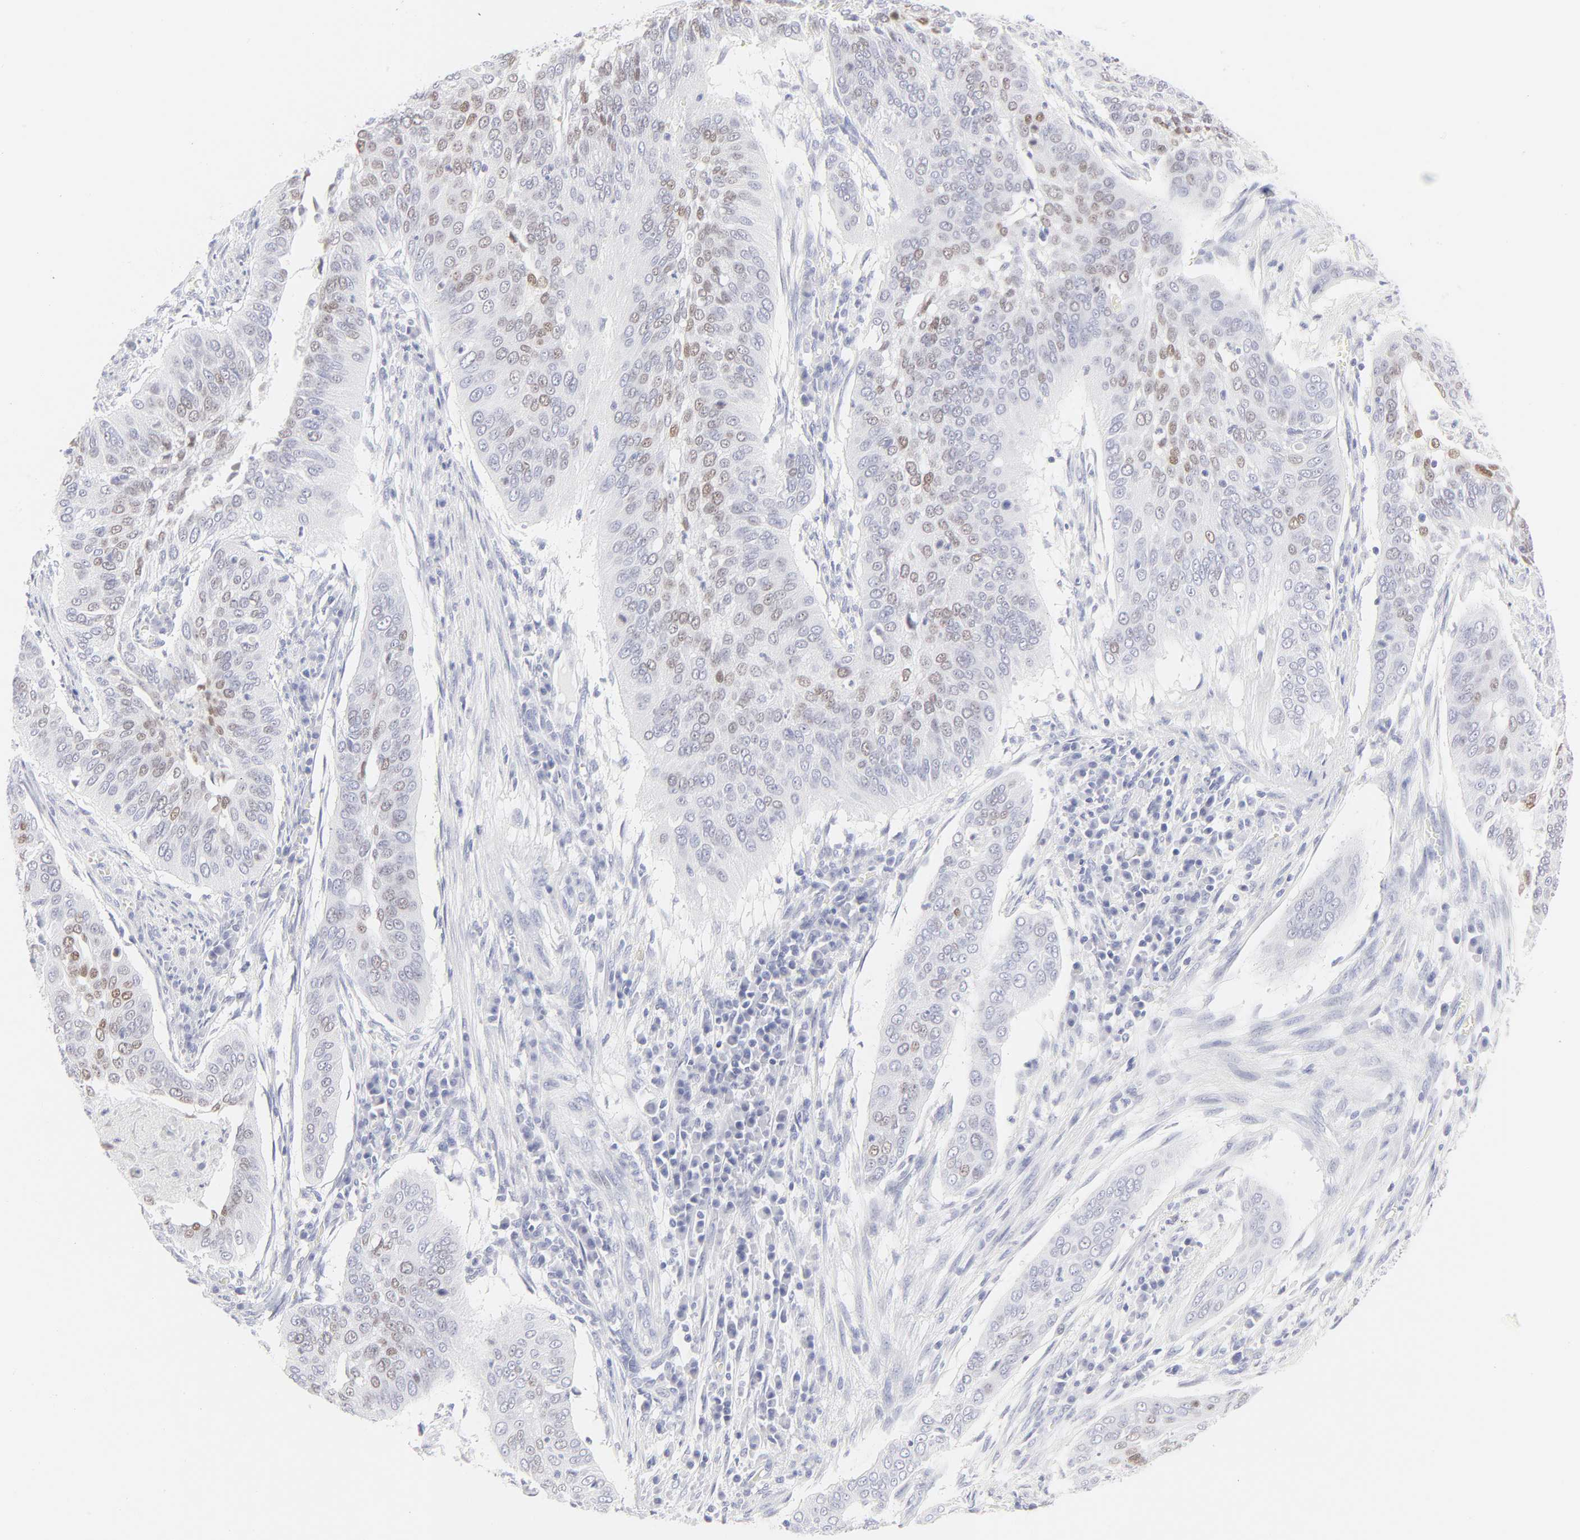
{"staining": {"intensity": "strong", "quantity": "25%-75%", "location": "nuclear"}, "tissue": "cervical cancer", "cell_type": "Tumor cells", "image_type": "cancer", "snomed": [{"axis": "morphology", "description": "Squamous cell carcinoma, NOS"}, {"axis": "topography", "description": "Cervix"}], "caption": "A photomicrograph of cervical squamous cell carcinoma stained for a protein exhibits strong nuclear brown staining in tumor cells. Using DAB (3,3'-diaminobenzidine) (brown) and hematoxylin (blue) stains, captured at high magnification using brightfield microscopy.", "gene": "ELF3", "patient": {"sex": "female", "age": 39}}